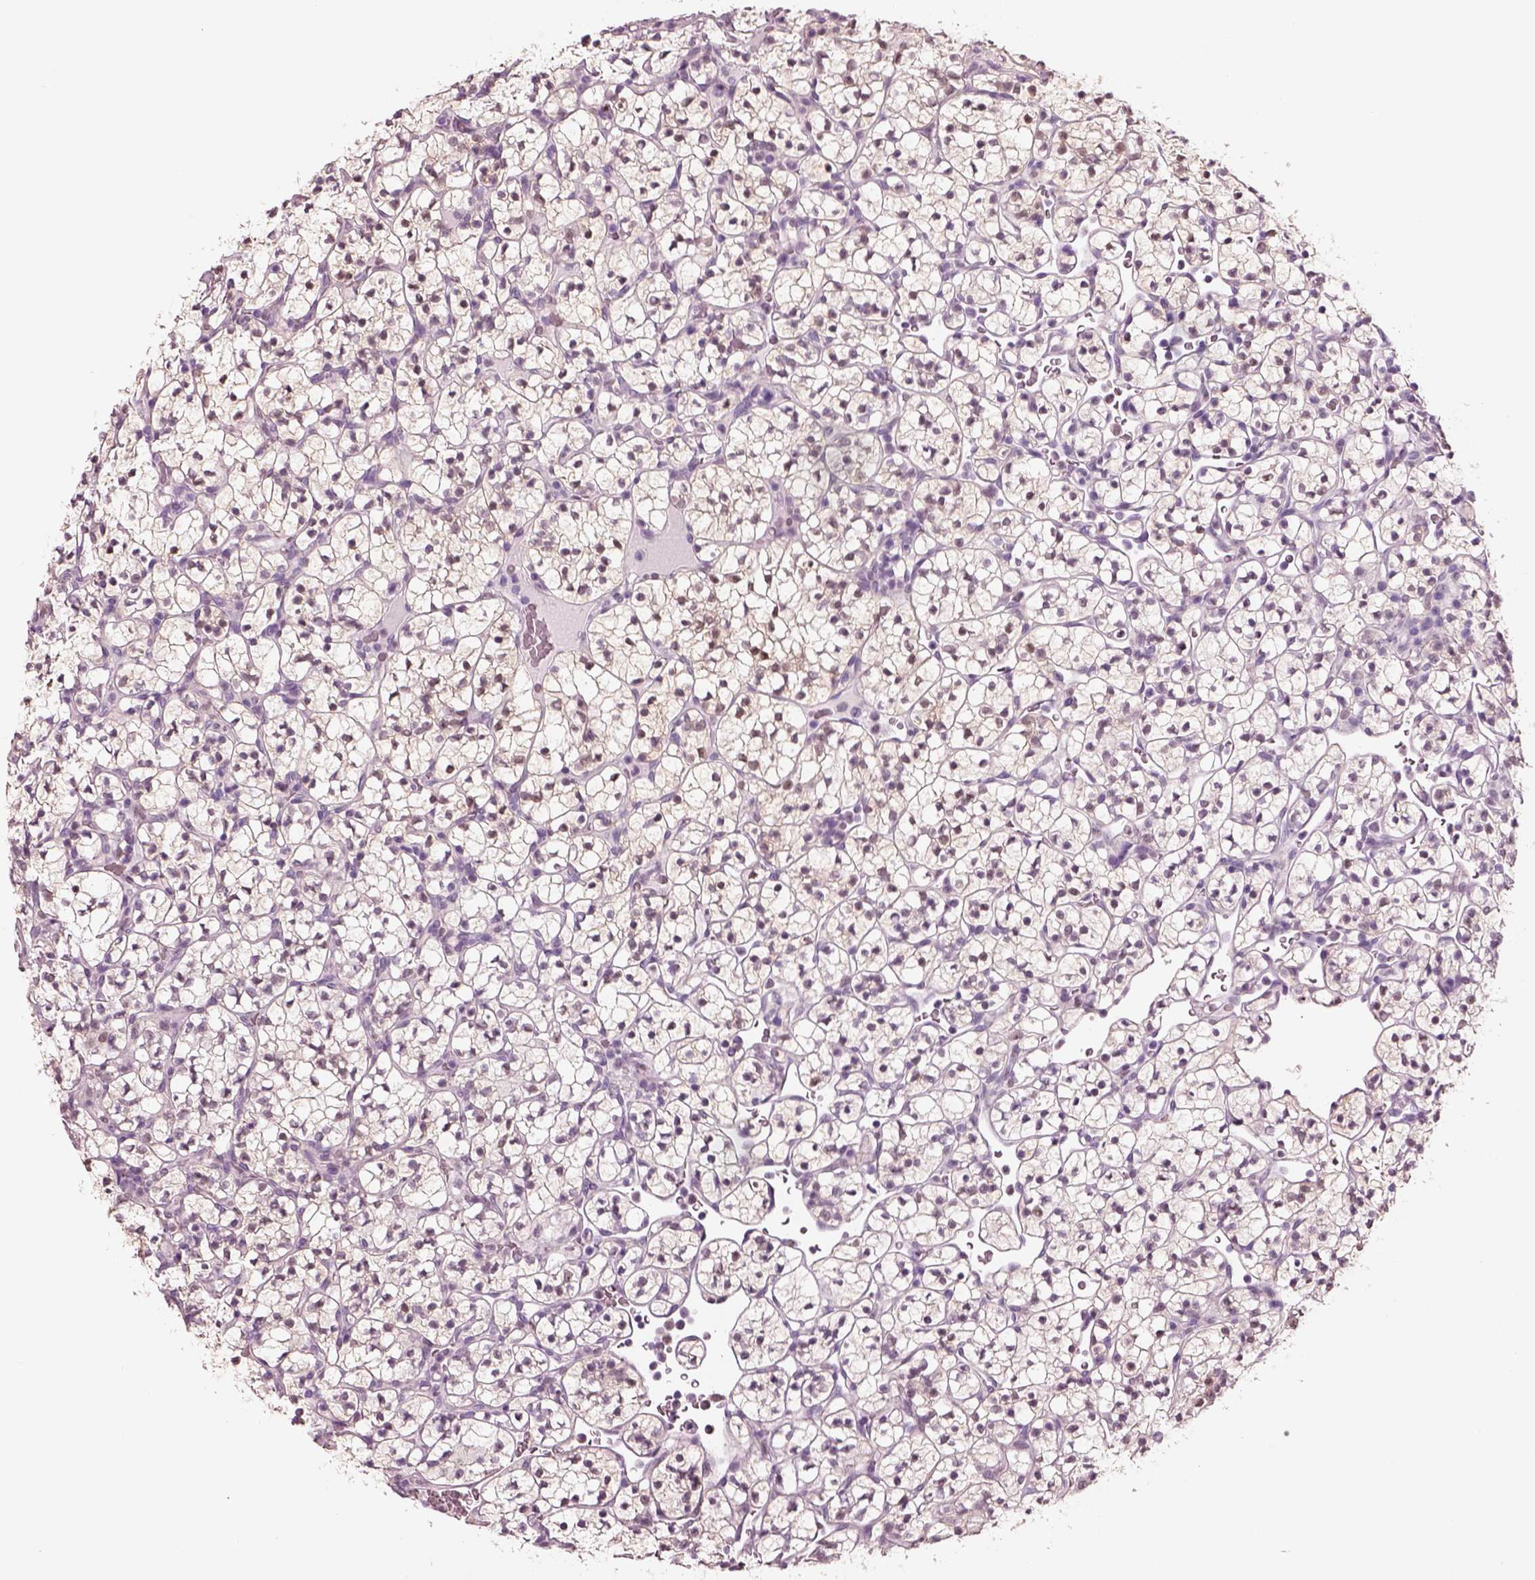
{"staining": {"intensity": "moderate", "quantity": ">75%", "location": "cytoplasmic/membranous,nuclear"}, "tissue": "renal cancer", "cell_type": "Tumor cells", "image_type": "cancer", "snomed": [{"axis": "morphology", "description": "Adenocarcinoma, NOS"}, {"axis": "topography", "description": "Kidney"}], "caption": "DAB (3,3'-diaminobenzidine) immunohistochemical staining of renal cancer (adenocarcinoma) shows moderate cytoplasmic/membranous and nuclear protein positivity in about >75% of tumor cells.", "gene": "ELSPBP1", "patient": {"sex": "female", "age": 89}}